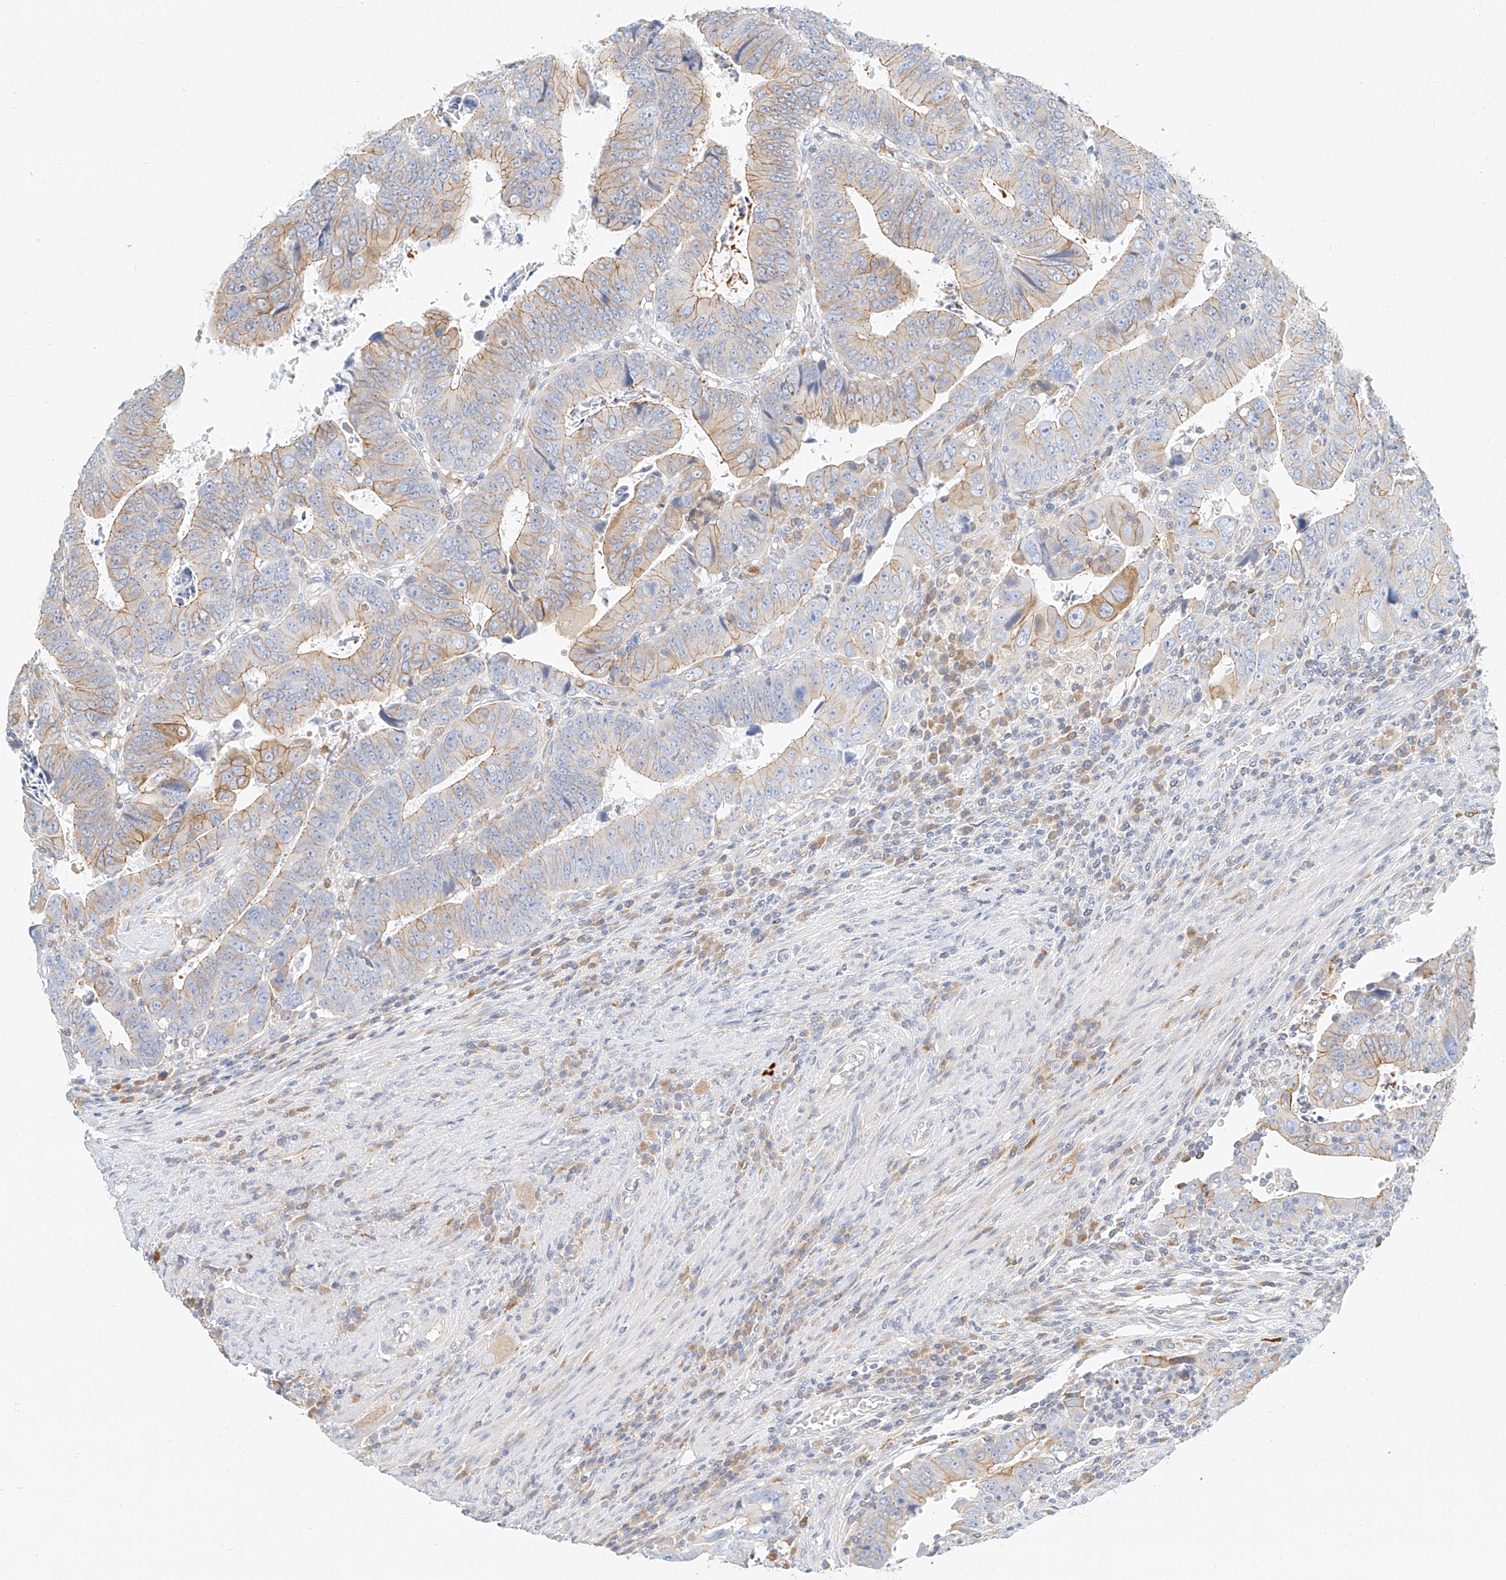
{"staining": {"intensity": "moderate", "quantity": "25%-75%", "location": "cytoplasmic/membranous"}, "tissue": "colorectal cancer", "cell_type": "Tumor cells", "image_type": "cancer", "snomed": [{"axis": "morphology", "description": "Normal tissue, NOS"}, {"axis": "morphology", "description": "Adenocarcinoma, NOS"}, {"axis": "topography", "description": "Rectum"}], "caption": "Human adenocarcinoma (colorectal) stained for a protein (brown) demonstrates moderate cytoplasmic/membranous positive positivity in approximately 25%-75% of tumor cells.", "gene": "DHRS7", "patient": {"sex": "female", "age": 65}}